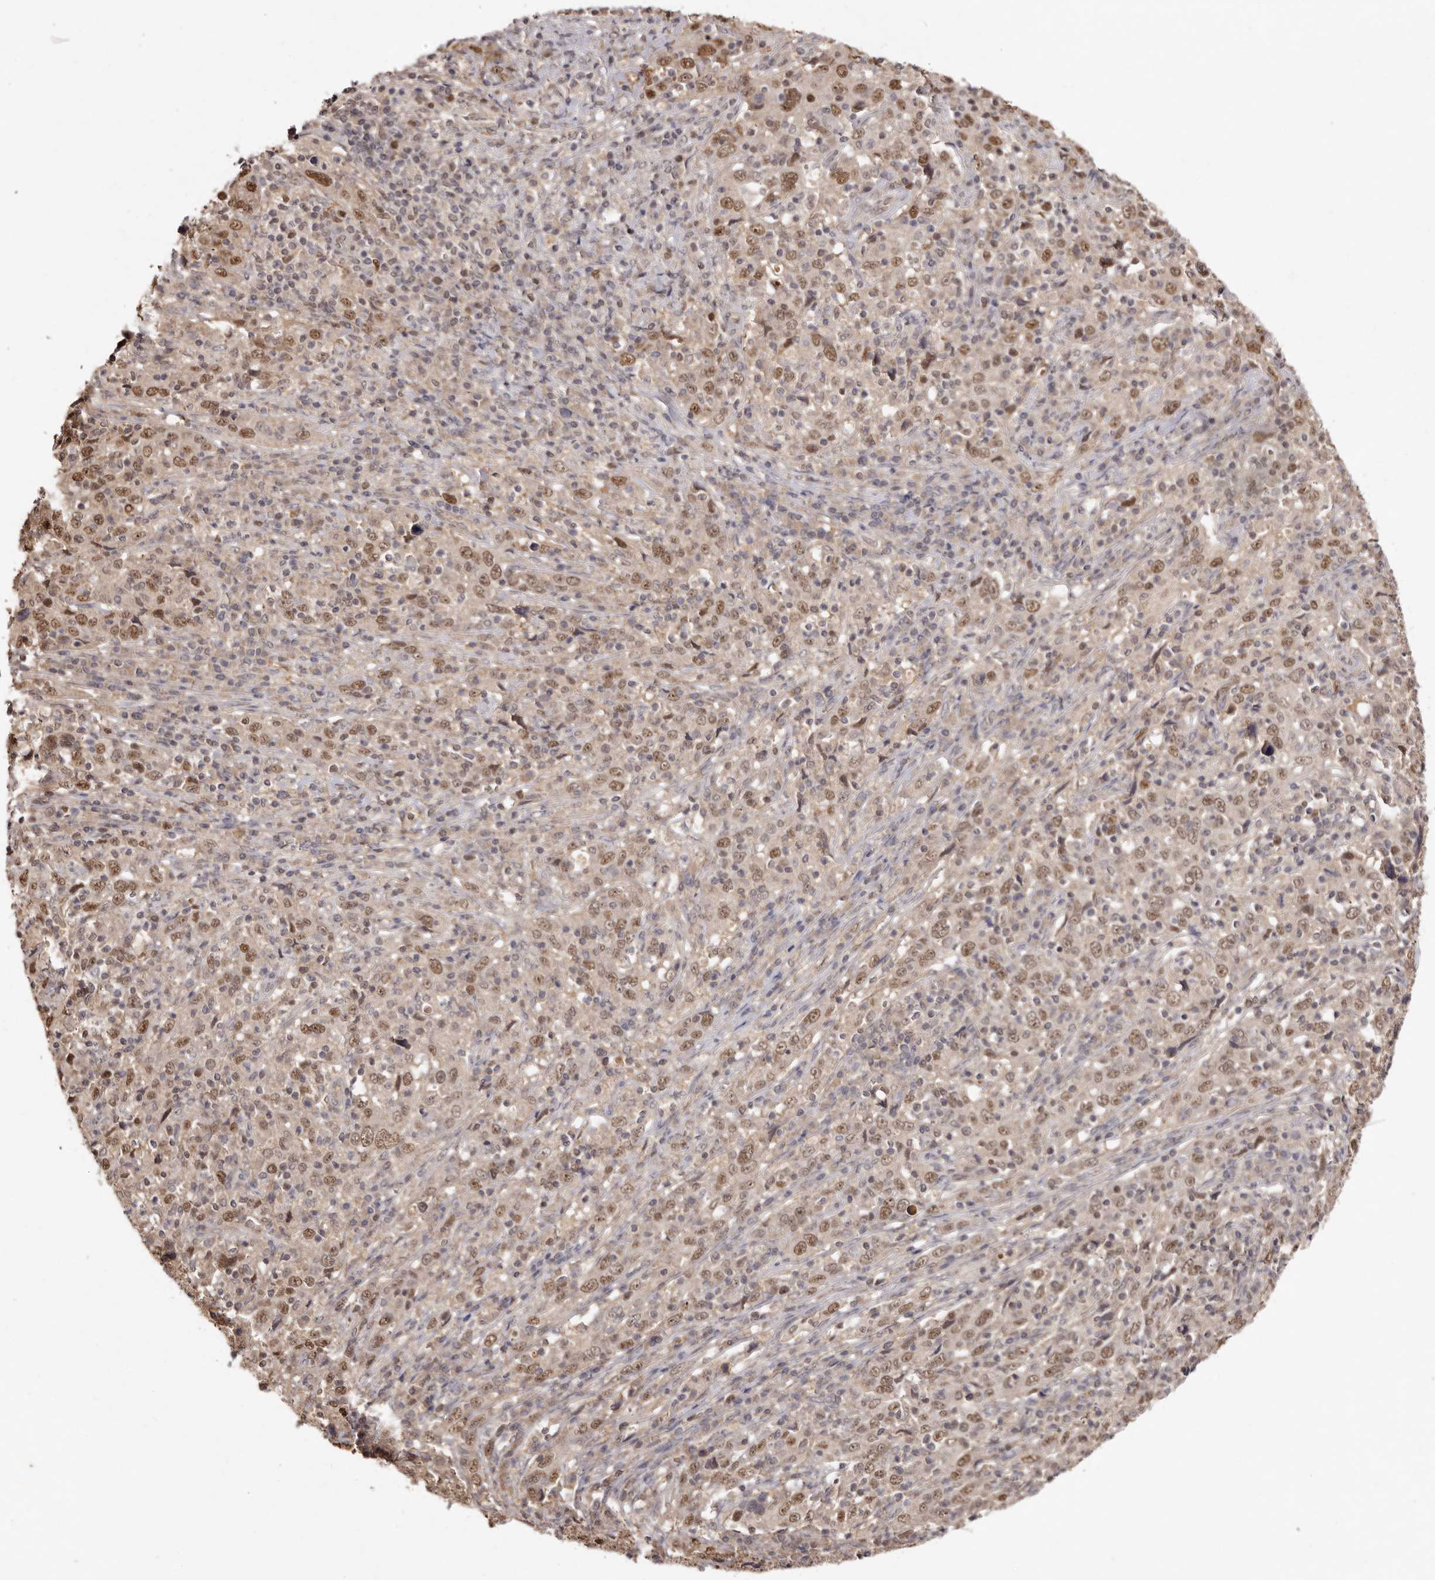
{"staining": {"intensity": "moderate", "quantity": ">75%", "location": "nuclear"}, "tissue": "cervical cancer", "cell_type": "Tumor cells", "image_type": "cancer", "snomed": [{"axis": "morphology", "description": "Squamous cell carcinoma, NOS"}, {"axis": "topography", "description": "Cervix"}], "caption": "Moderate nuclear positivity for a protein is appreciated in approximately >75% of tumor cells of cervical cancer (squamous cell carcinoma) using immunohistochemistry (IHC).", "gene": "NOTCH1", "patient": {"sex": "female", "age": 46}}